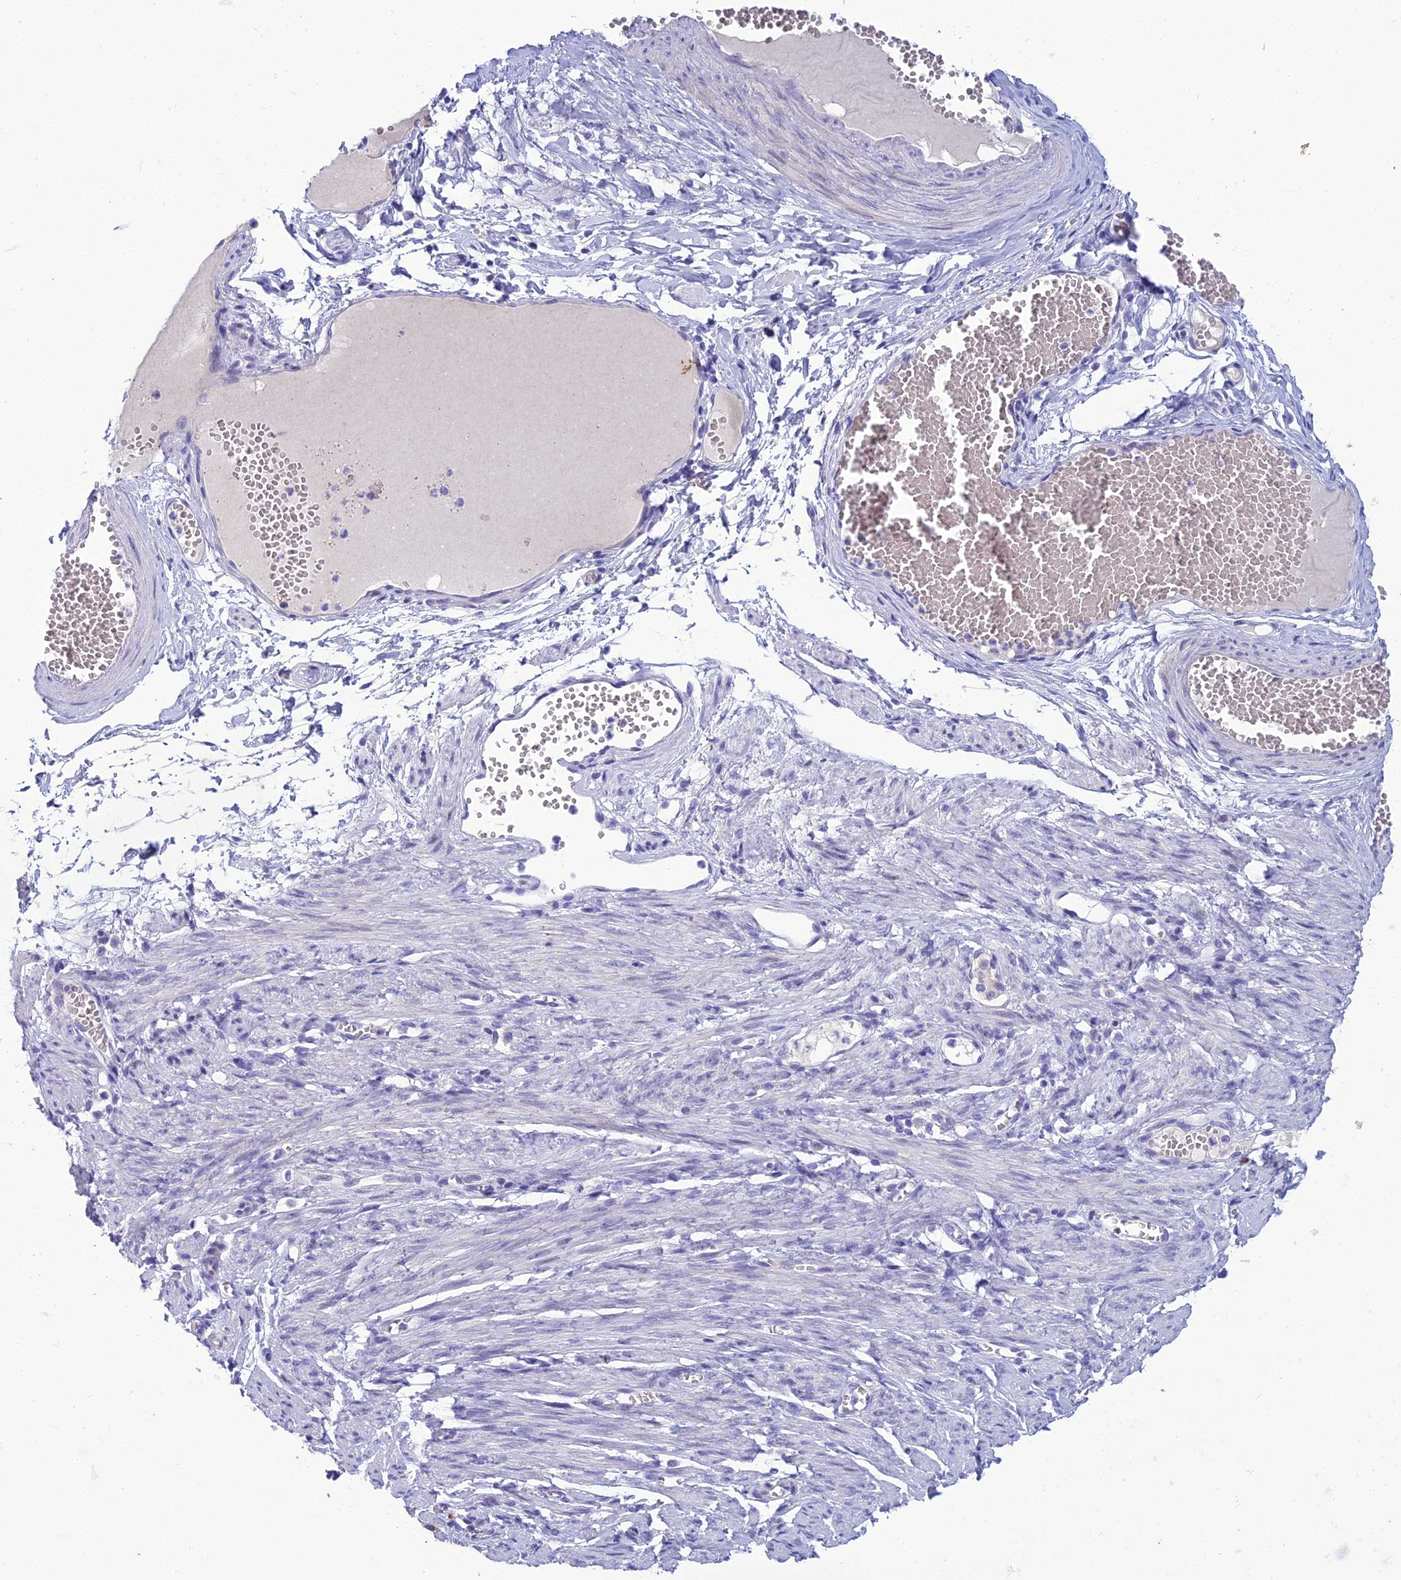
{"staining": {"intensity": "negative", "quantity": "none", "location": "none"}, "tissue": "adipose tissue", "cell_type": "Adipocytes", "image_type": "normal", "snomed": [{"axis": "morphology", "description": "Normal tissue, NOS"}, {"axis": "topography", "description": "Smooth muscle"}, {"axis": "topography", "description": "Peripheral nerve tissue"}], "caption": "Human adipose tissue stained for a protein using IHC displays no positivity in adipocytes.", "gene": "CRB2", "patient": {"sex": "female", "age": 39}}